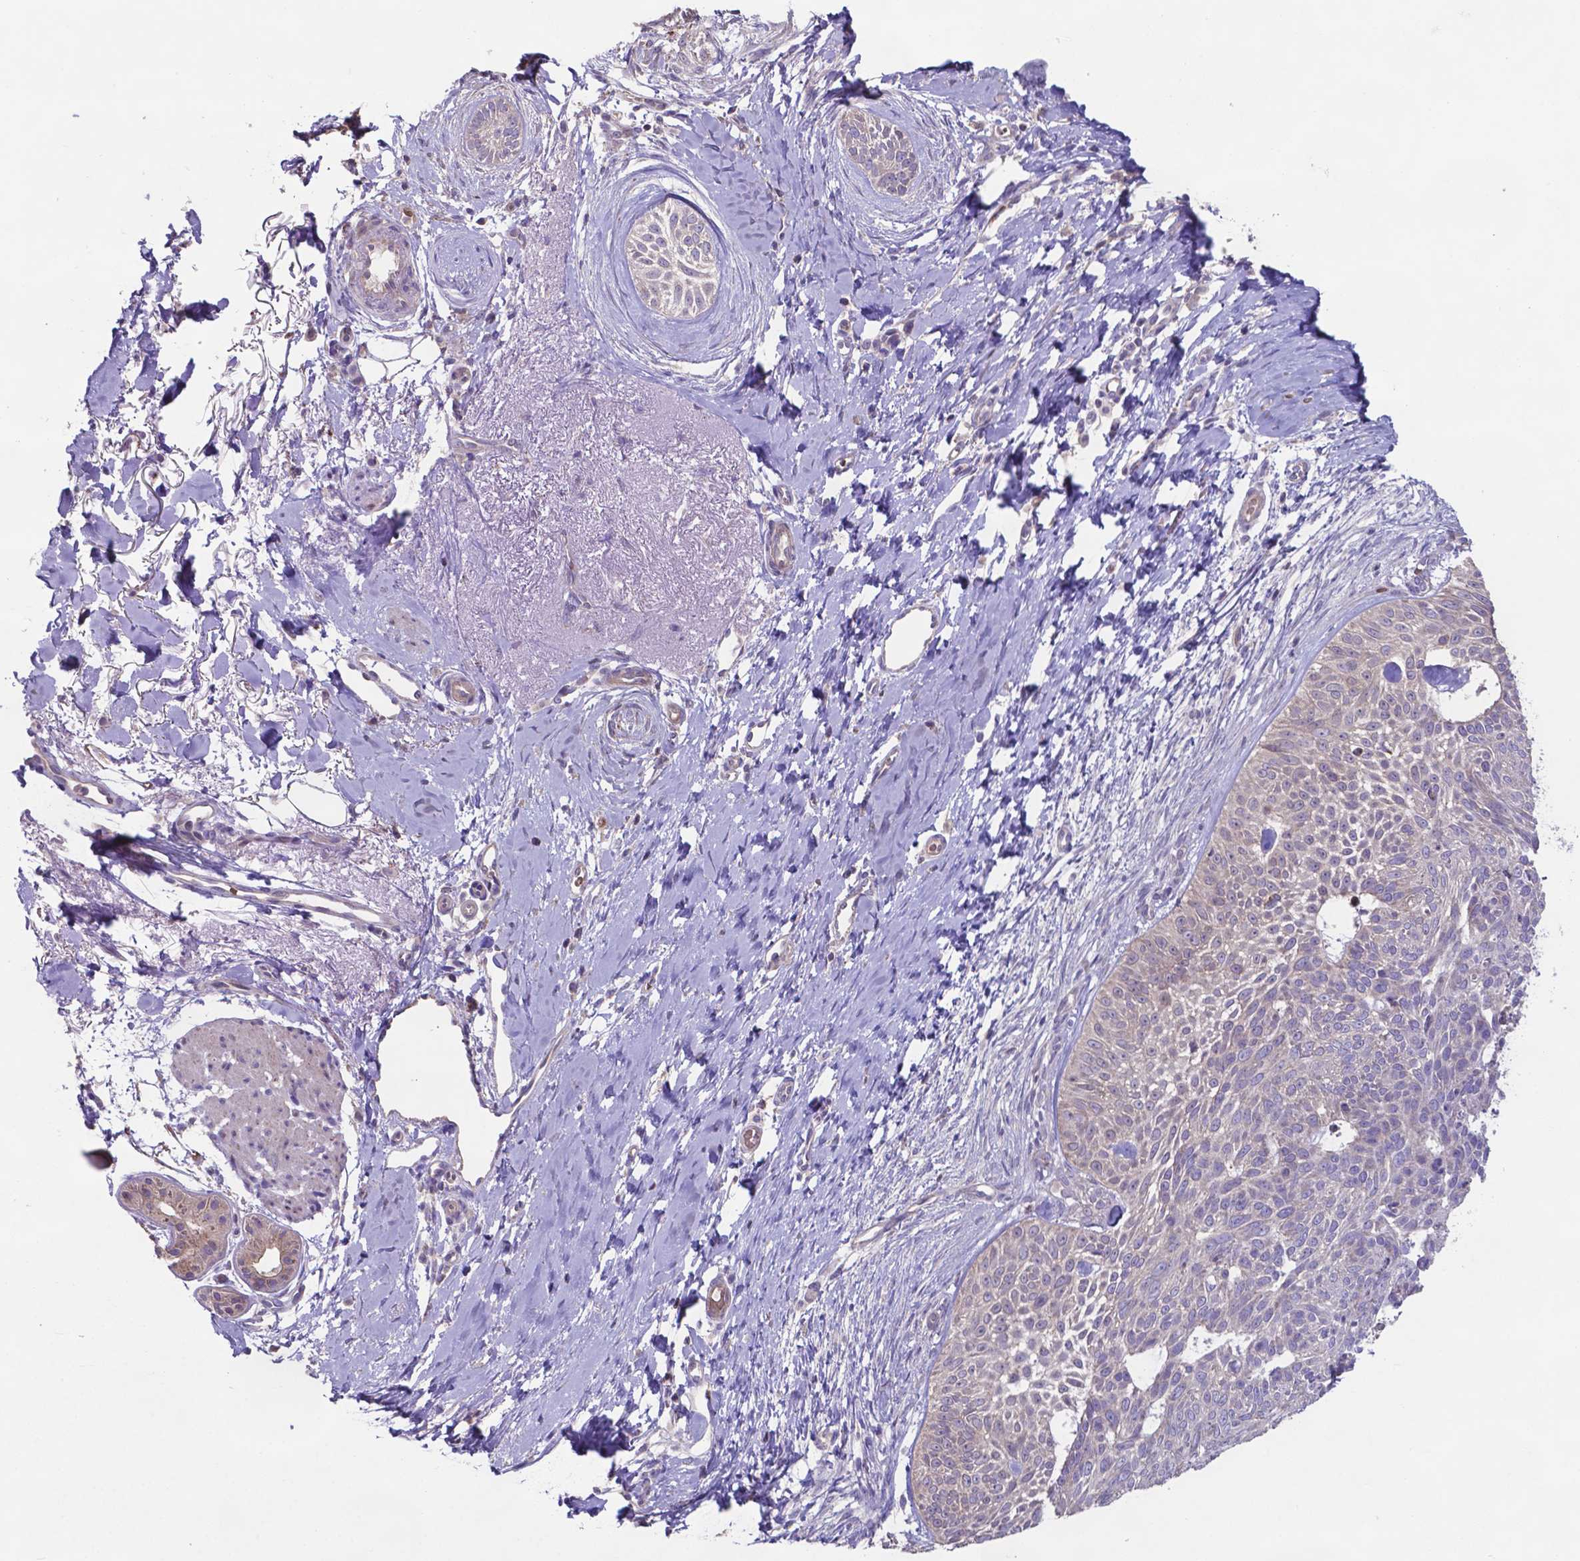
{"staining": {"intensity": "weak", "quantity": "<25%", "location": "cytoplasmic/membranous"}, "tissue": "skin cancer", "cell_type": "Tumor cells", "image_type": "cancer", "snomed": [{"axis": "morphology", "description": "Normal tissue, NOS"}, {"axis": "morphology", "description": "Basal cell carcinoma"}, {"axis": "topography", "description": "Skin"}], "caption": "Photomicrograph shows no protein expression in tumor cells of skin cancer tissue.", "gene": "TYRO3", "patient": {"sex": "male", "age": 84}}